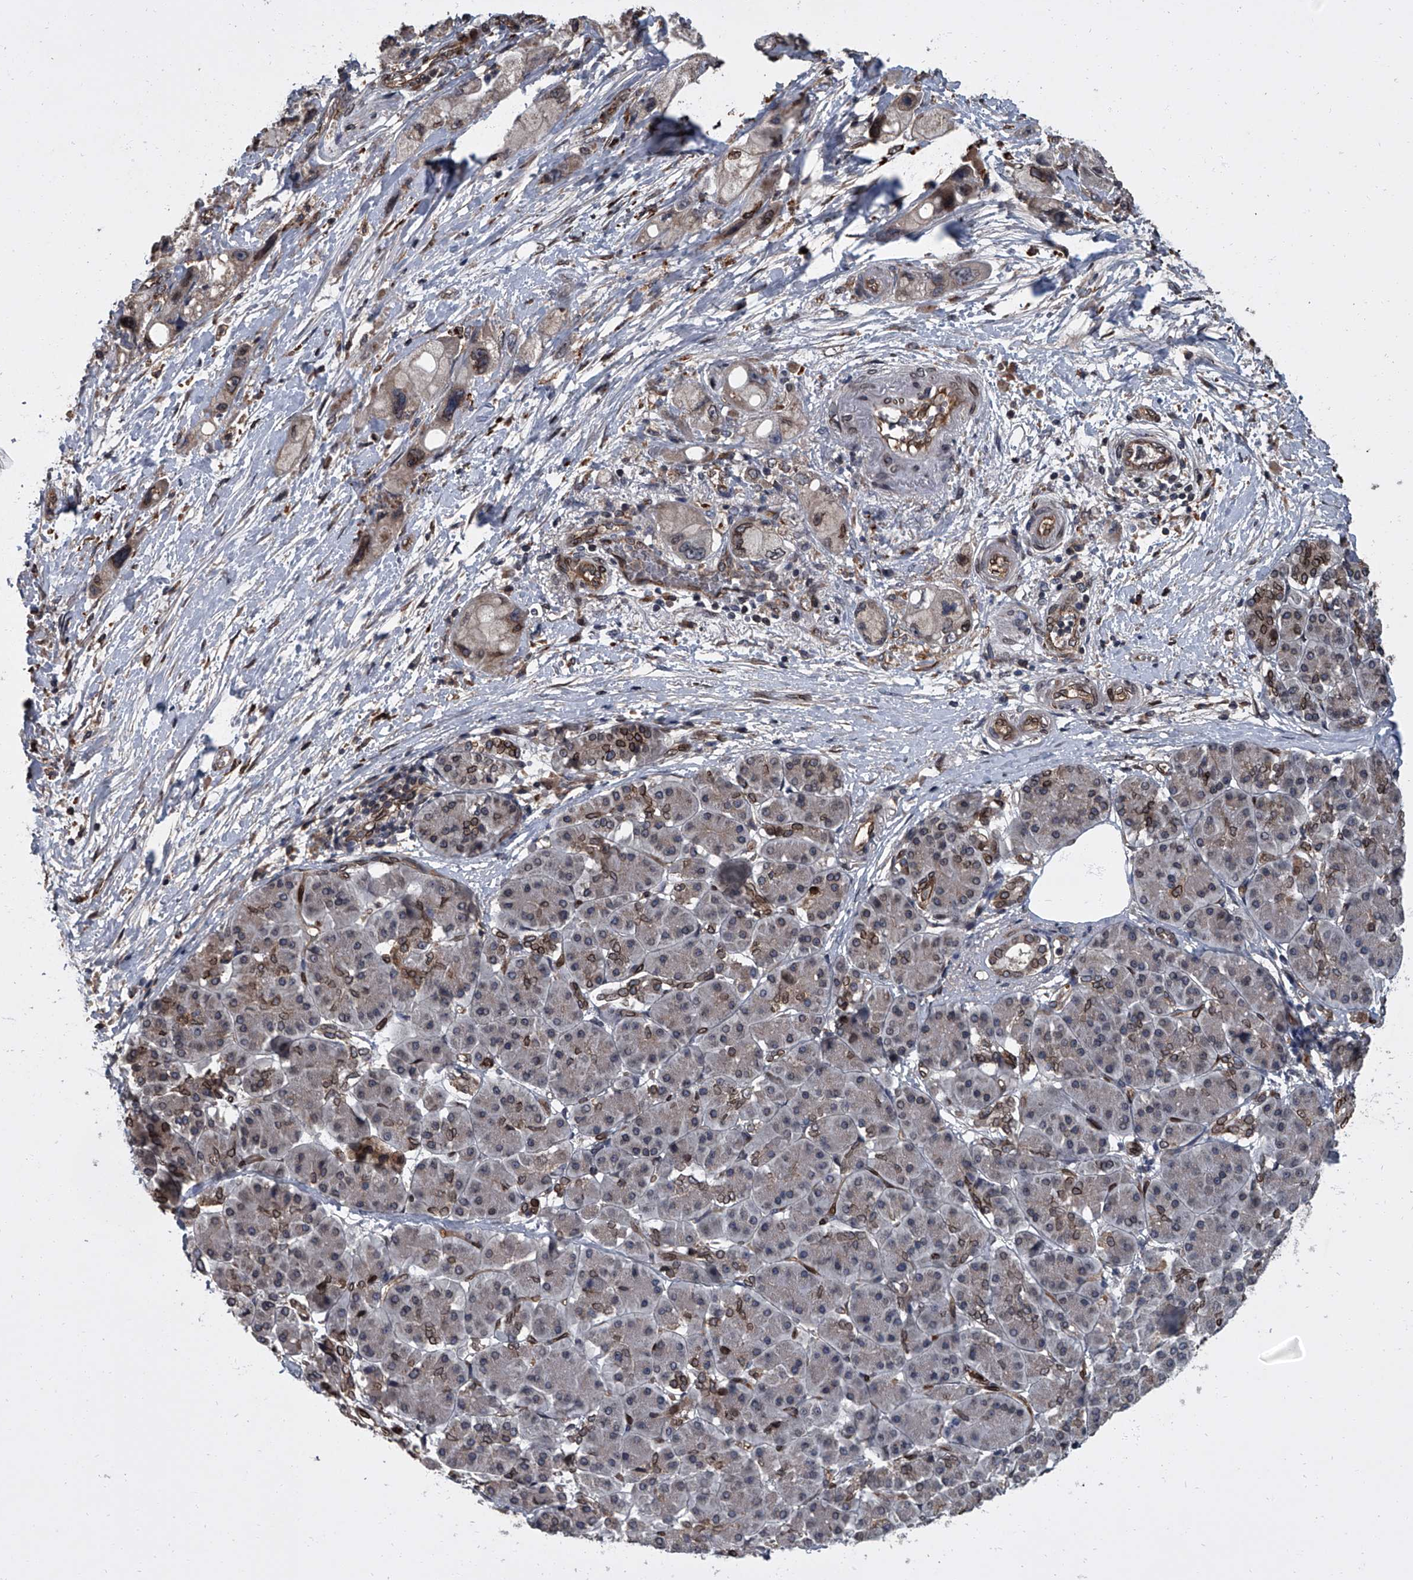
{"staining": {"intensity": "moderate", "quantity": "<25%", "location": "cytoplasmic/membranous,nuclear"}, "tissue": "pancreatic cancer", "cell_type": "Tumor cells", "image_type": "cancer", "snomed": [{"axis": "morphology", "description": "Normal tissue, NOS"}, {"axis": "morphology", "description": "Adenocarcinoma, NOS"}, {"axis": "topography", "description": "Pancreas"}], "caption": "The micrograph reveals a brown stain indicating the presence of a protein in the cytoplasmic/membranous and nuclear of tumor cells in pancreatic cancer (adenocarcinoma). (DAB (3,3'-diaminobenzidine) = brown stain, brightfield microscopy at high magnification).", "gene": "LRRC8C", "patient": {"sex": "female", "age": 68}}